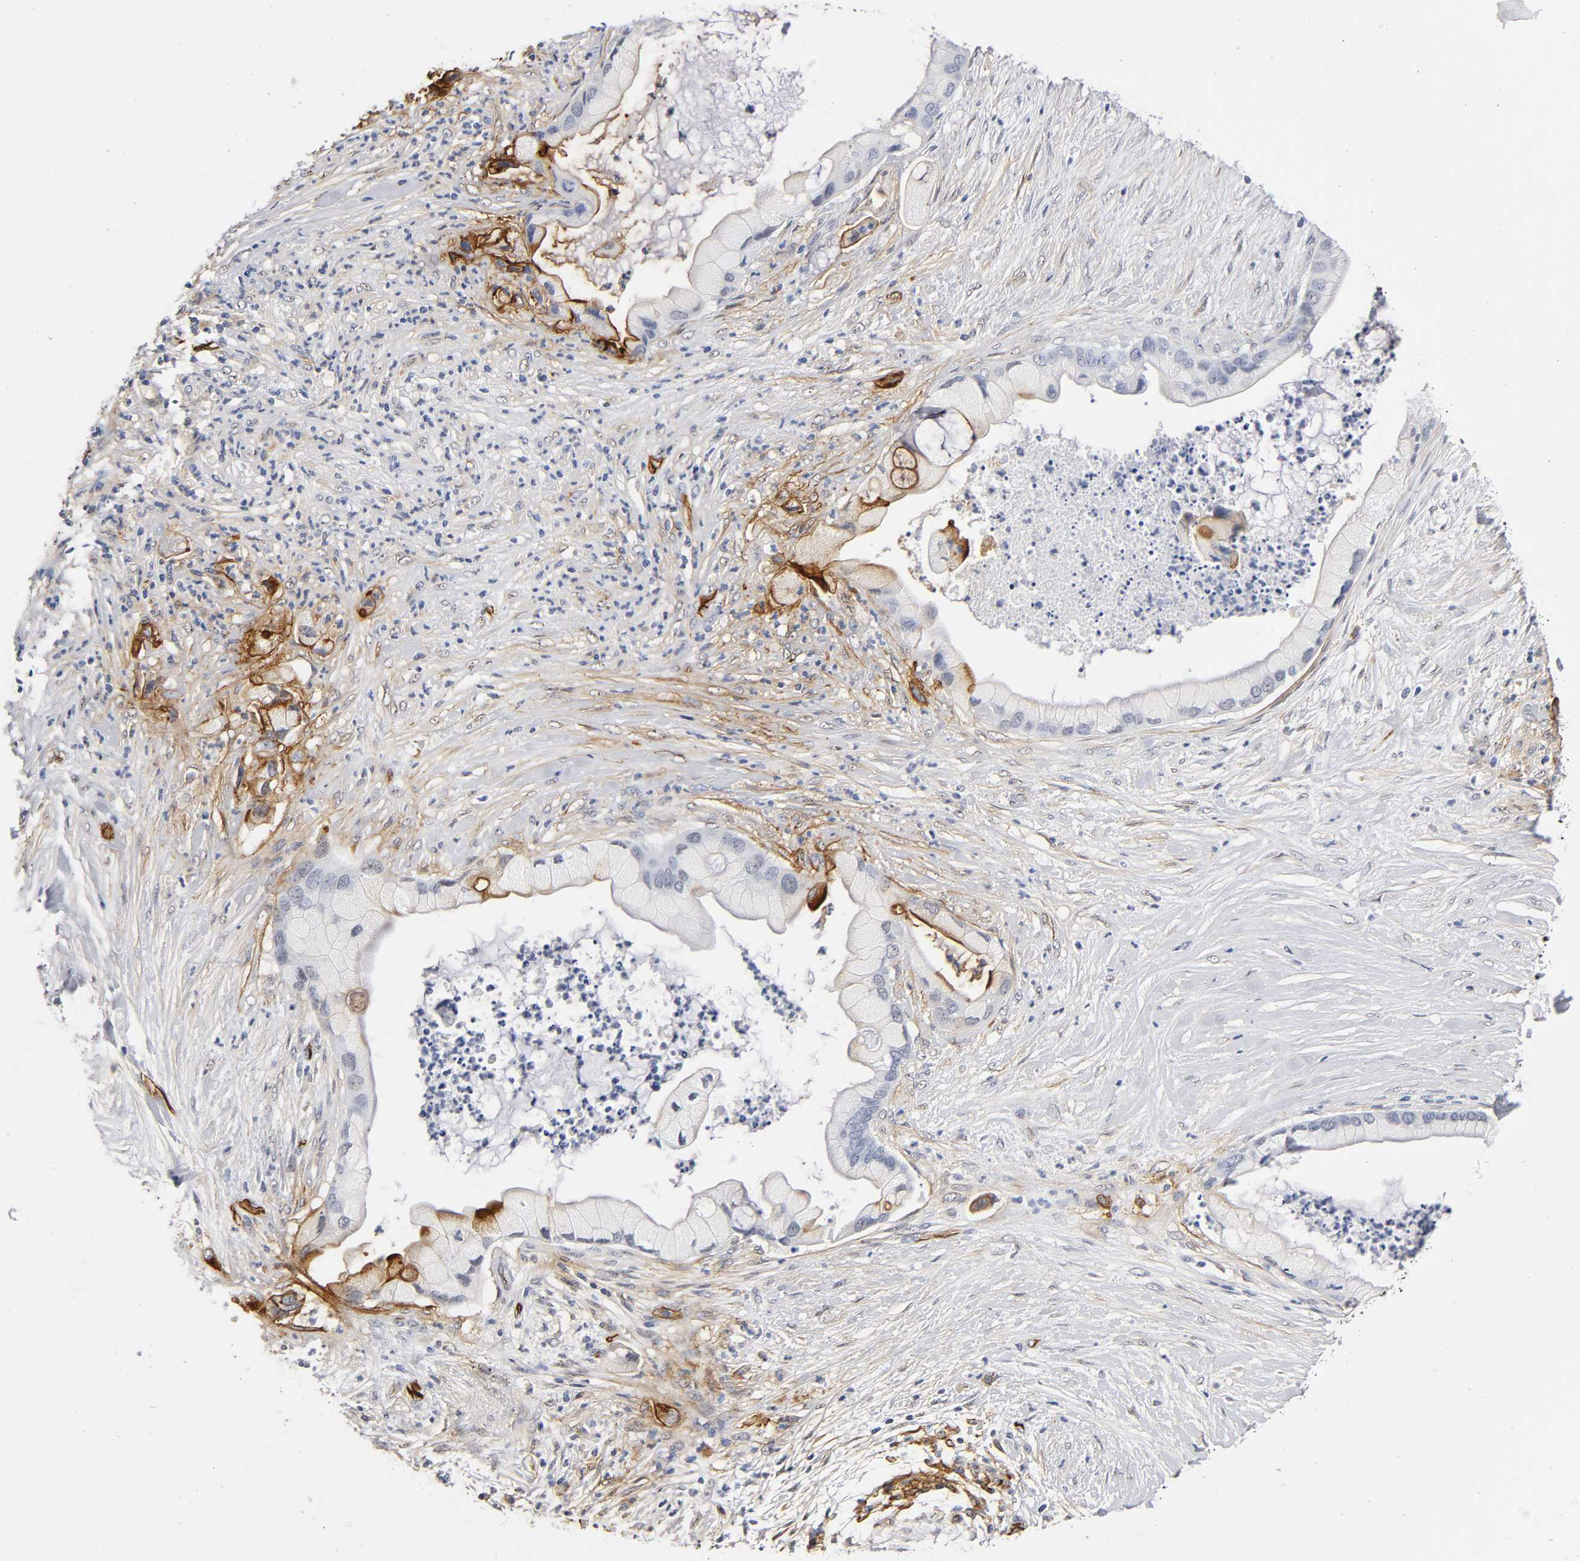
{"staining": {"intensity": "strong", "quantity": "<25%", "location": "cytoplasmic/membranous"}, "tissue": "pancreatic cancer", "cell_type": "Tumor cells", "image_type": "cancer", "snomed": [{"axis": "morphology", "description": "Adenocarcinoma, NOS"}, {"axis": "topography", "description": "Pancreas"}], "caption": "DAB (3,3'-diaminobenzidine) immunohistochemical staining of human adenocarcinoma (pancreatic) demonstrates strong cytoplasmic/membranous protein staining in approximately <25% of tumor cells. Ihc stains the protein in brown and the nuclei are stained blue.", "gene": "ICAM1", "patient": {"sex": "female", "age": 59}}